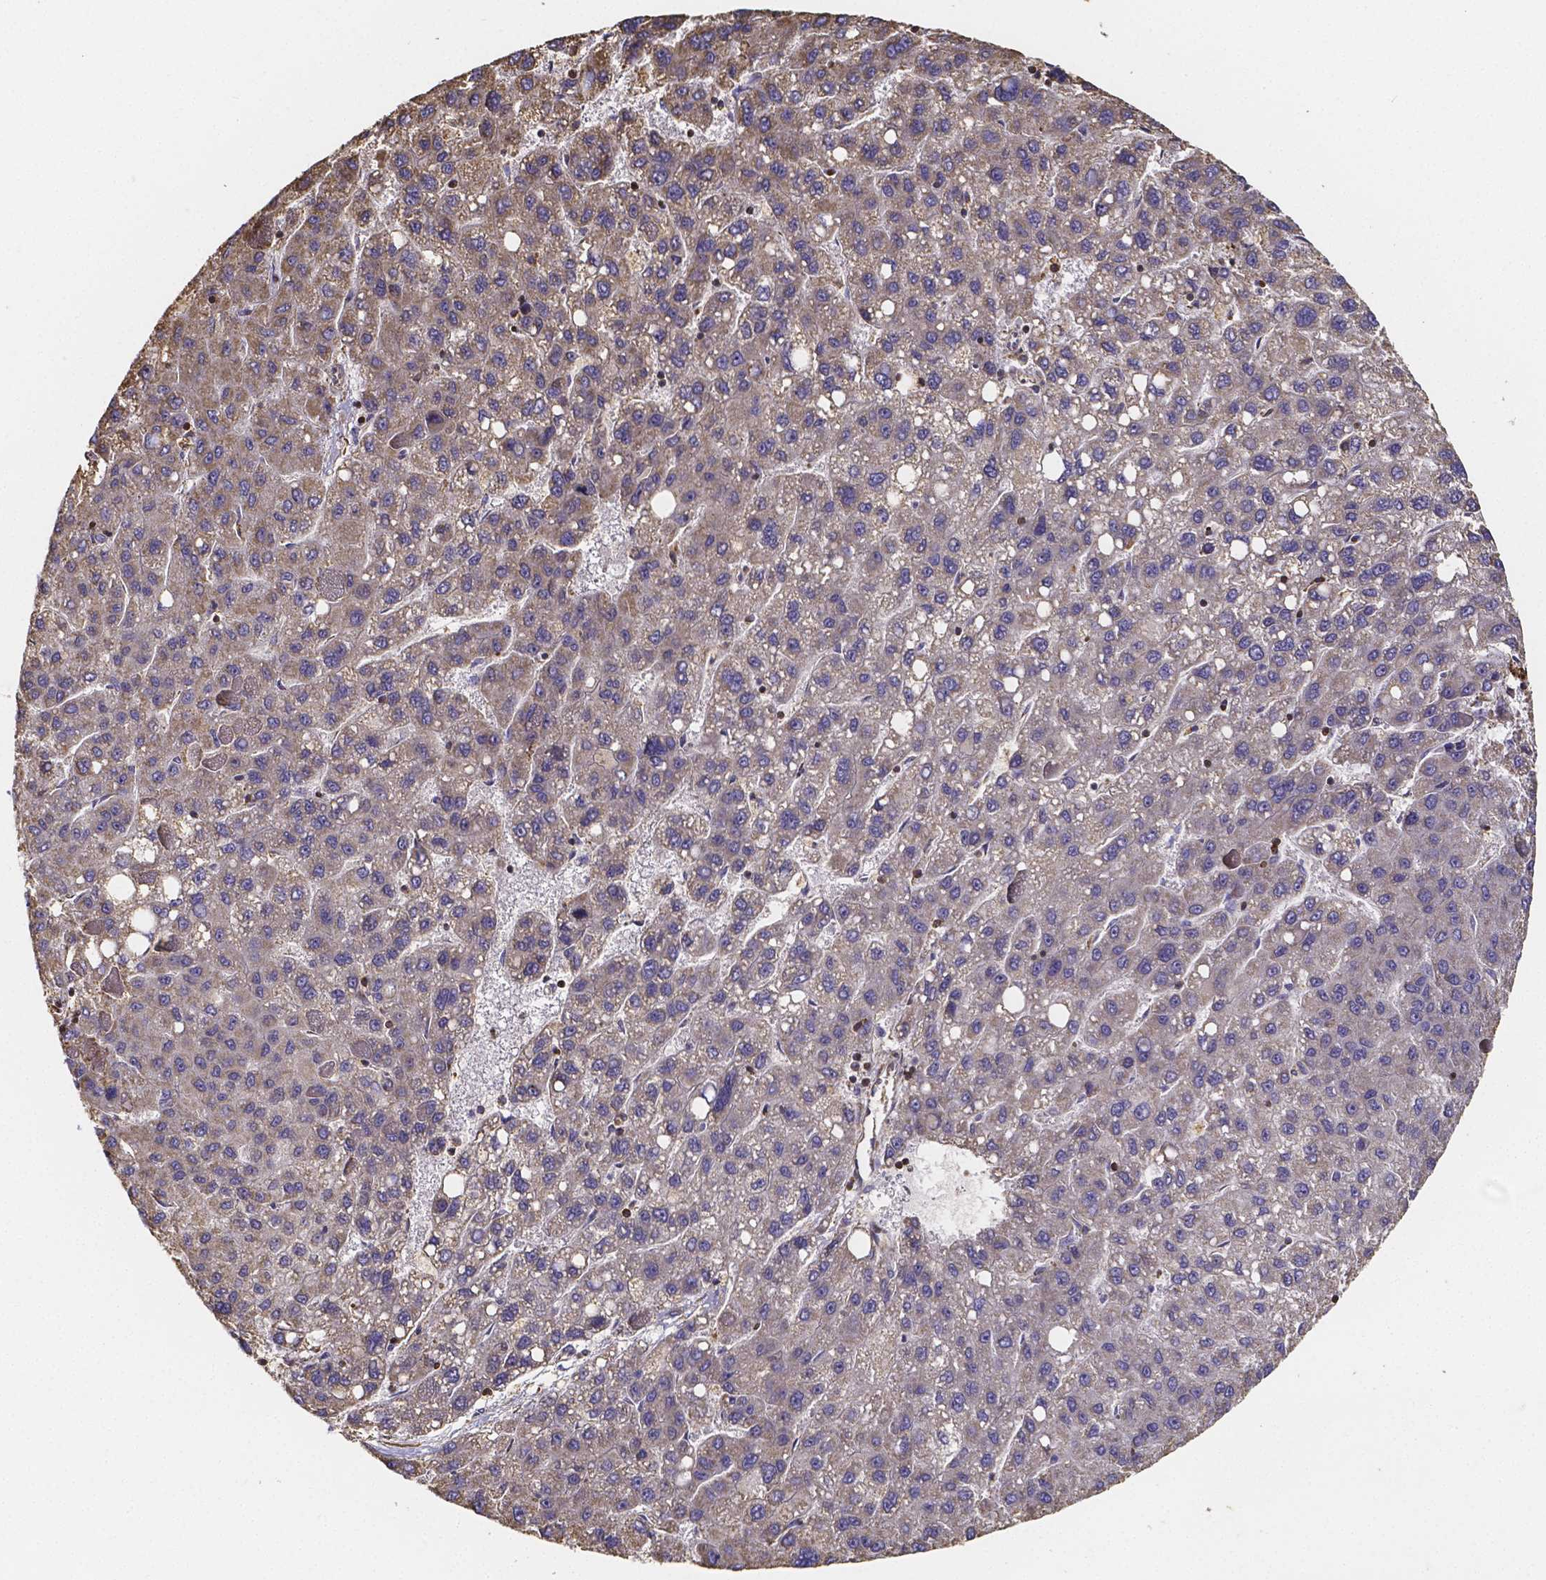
{"staining": {"intensity": "weak", "quantity": "<25%", "location": "cytoplasmic/membranous"}, "tissue": "liver cancer", "cell_type": "Tumor cells", "image_type": "cancer", "snomed": [{"axis": "morphology", "description": "Carcinoma, Hepatocellular, NOS"}, {"axis": "topography", "description": "Liver"}], "caption": "Immunohistochemical staining of human hepatocellular carcinoma (liver) demonstrates no significant staining in tumor cells.", "gene": "SLC35D2", "patient": {"sex": "female", "age": 82}}